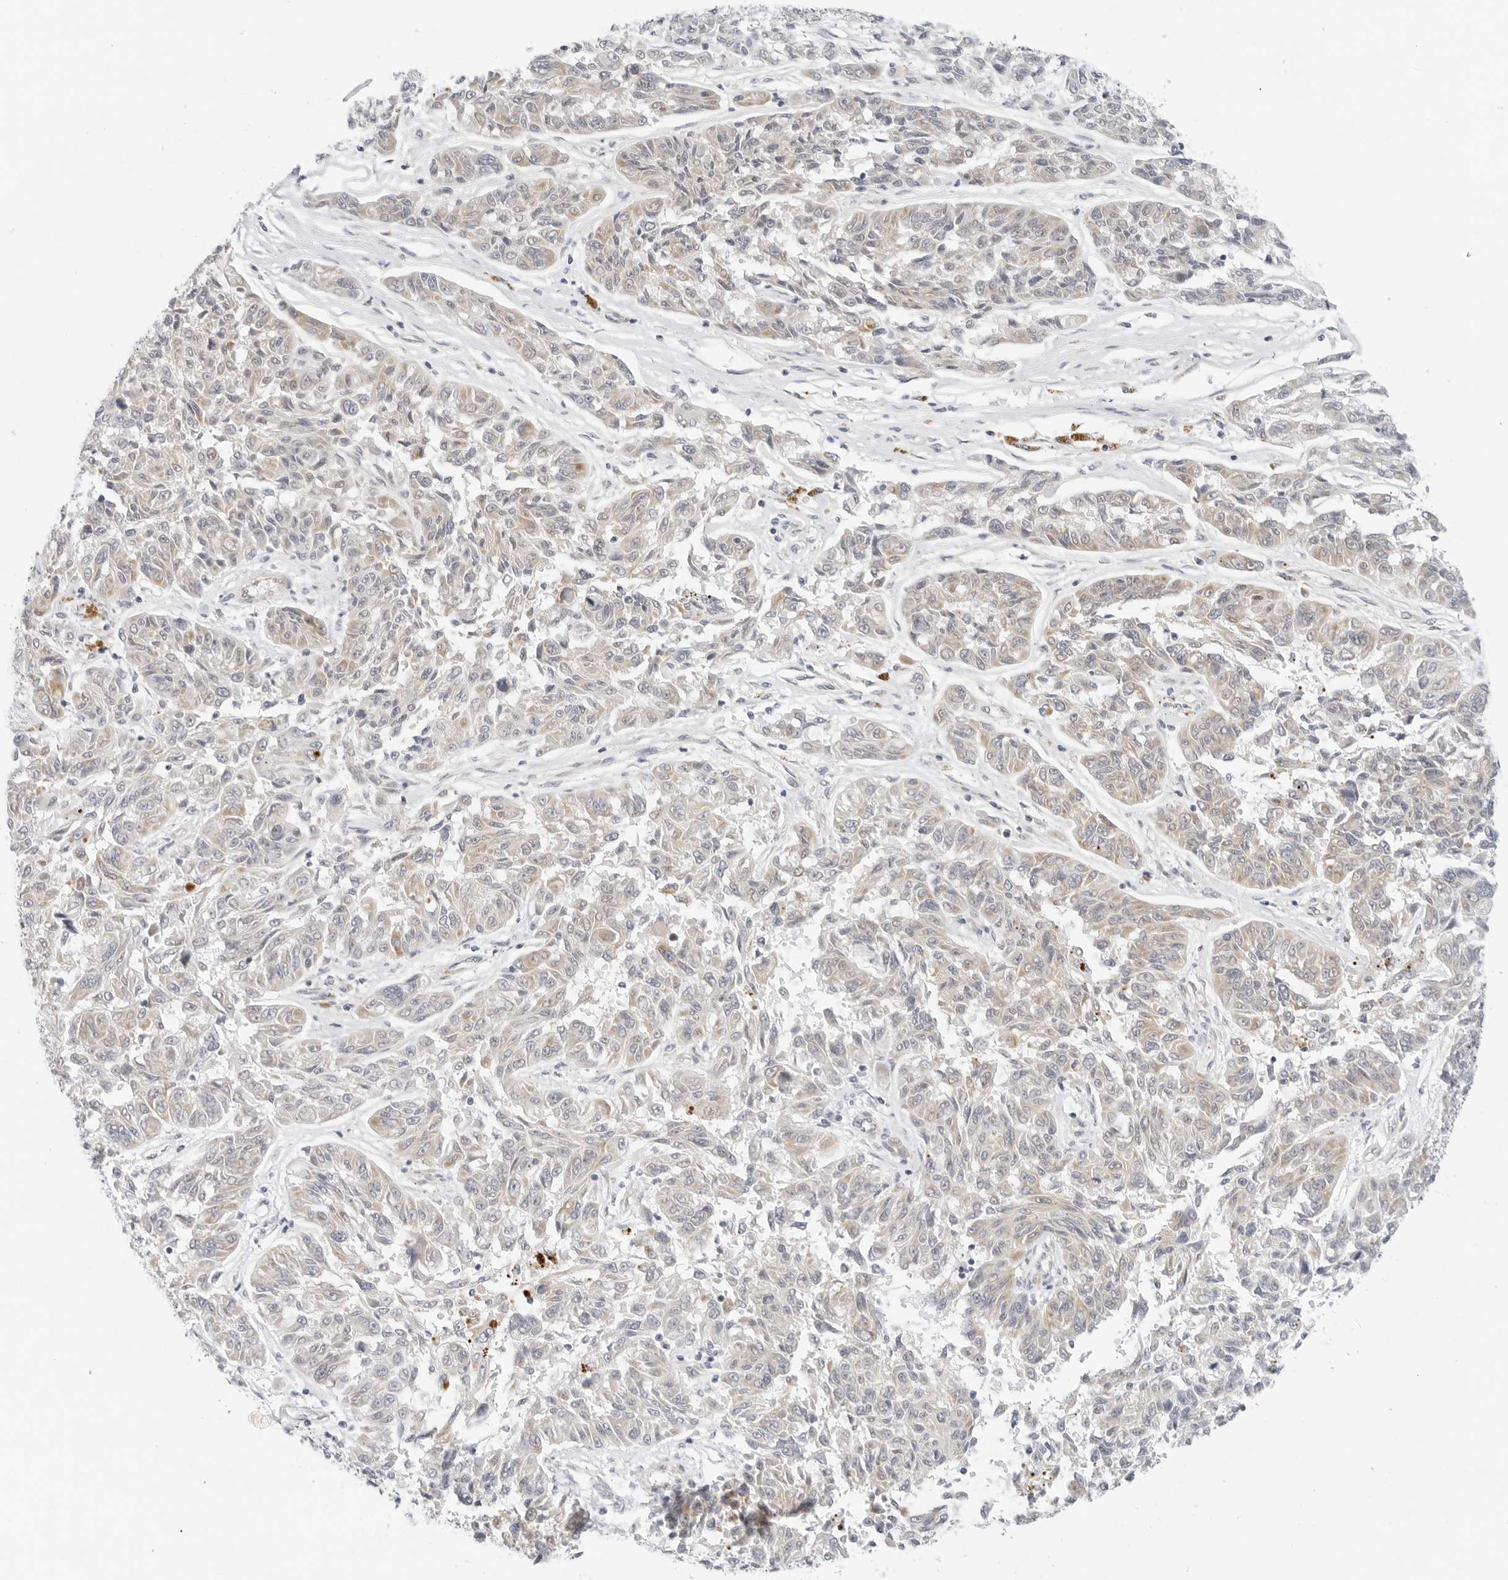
{"staining": {"intensity": "weak", "quantity": ">75%", "location": "cytoplasmic/membranous"}, "tissue": "melanoma", "cell_type": "Tumor cells", "image_type": "cancer", "snomed": [{"axis": "morphology", "description": "Malignant melanoma, NOS"}, {"axis": "topography", "description": "Skin"}], "caption": "There is low levels of weak cytoplasmic/membranous positivity in tumor cells of melanoma, as demonstrated by immunohistochemical staining (brown color).", "gene": "RC3H1", "patient": {"sex": "male", "age": 53}}